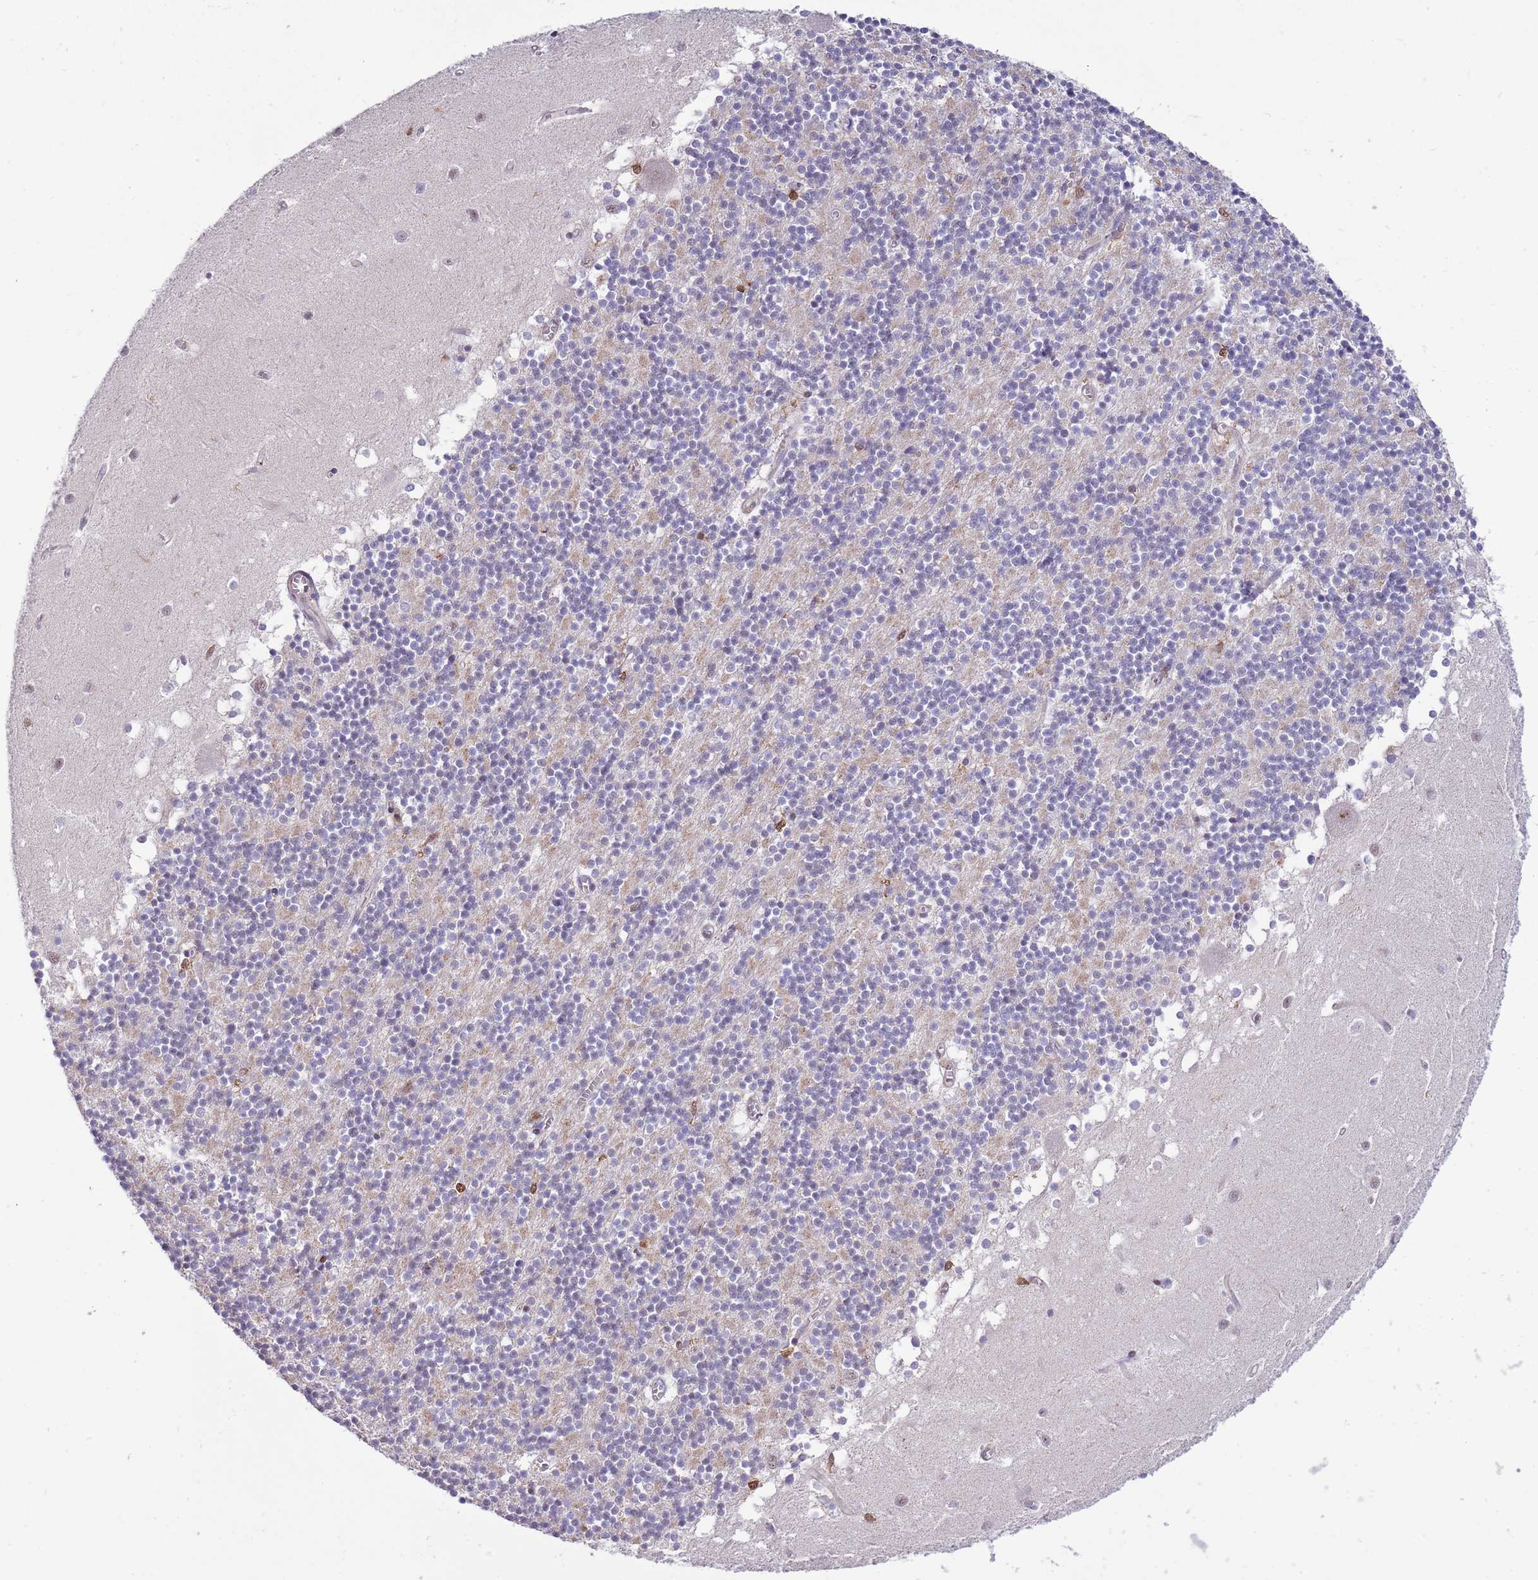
{"staining": {"intensity": "negative", "quantity": "none", "location": "none"}, "tissue": "cerebellum", "cell_type": "Cells in granular layer", "image_type": "normal", "snomed": [{"axis": "morphology", "description": "Normal tissue, NOS"}, {"axis": "topography", "description": "Cerebellum"}], "caption": "An IHC image of benign cerebellum is shown. There is no staining in cells in granular layer of cerebellum. (DAB immunohistochemistry (IHC), high magnification).", "gene": "CCNJL", "patient": {"sex": "male", "age": 54}}